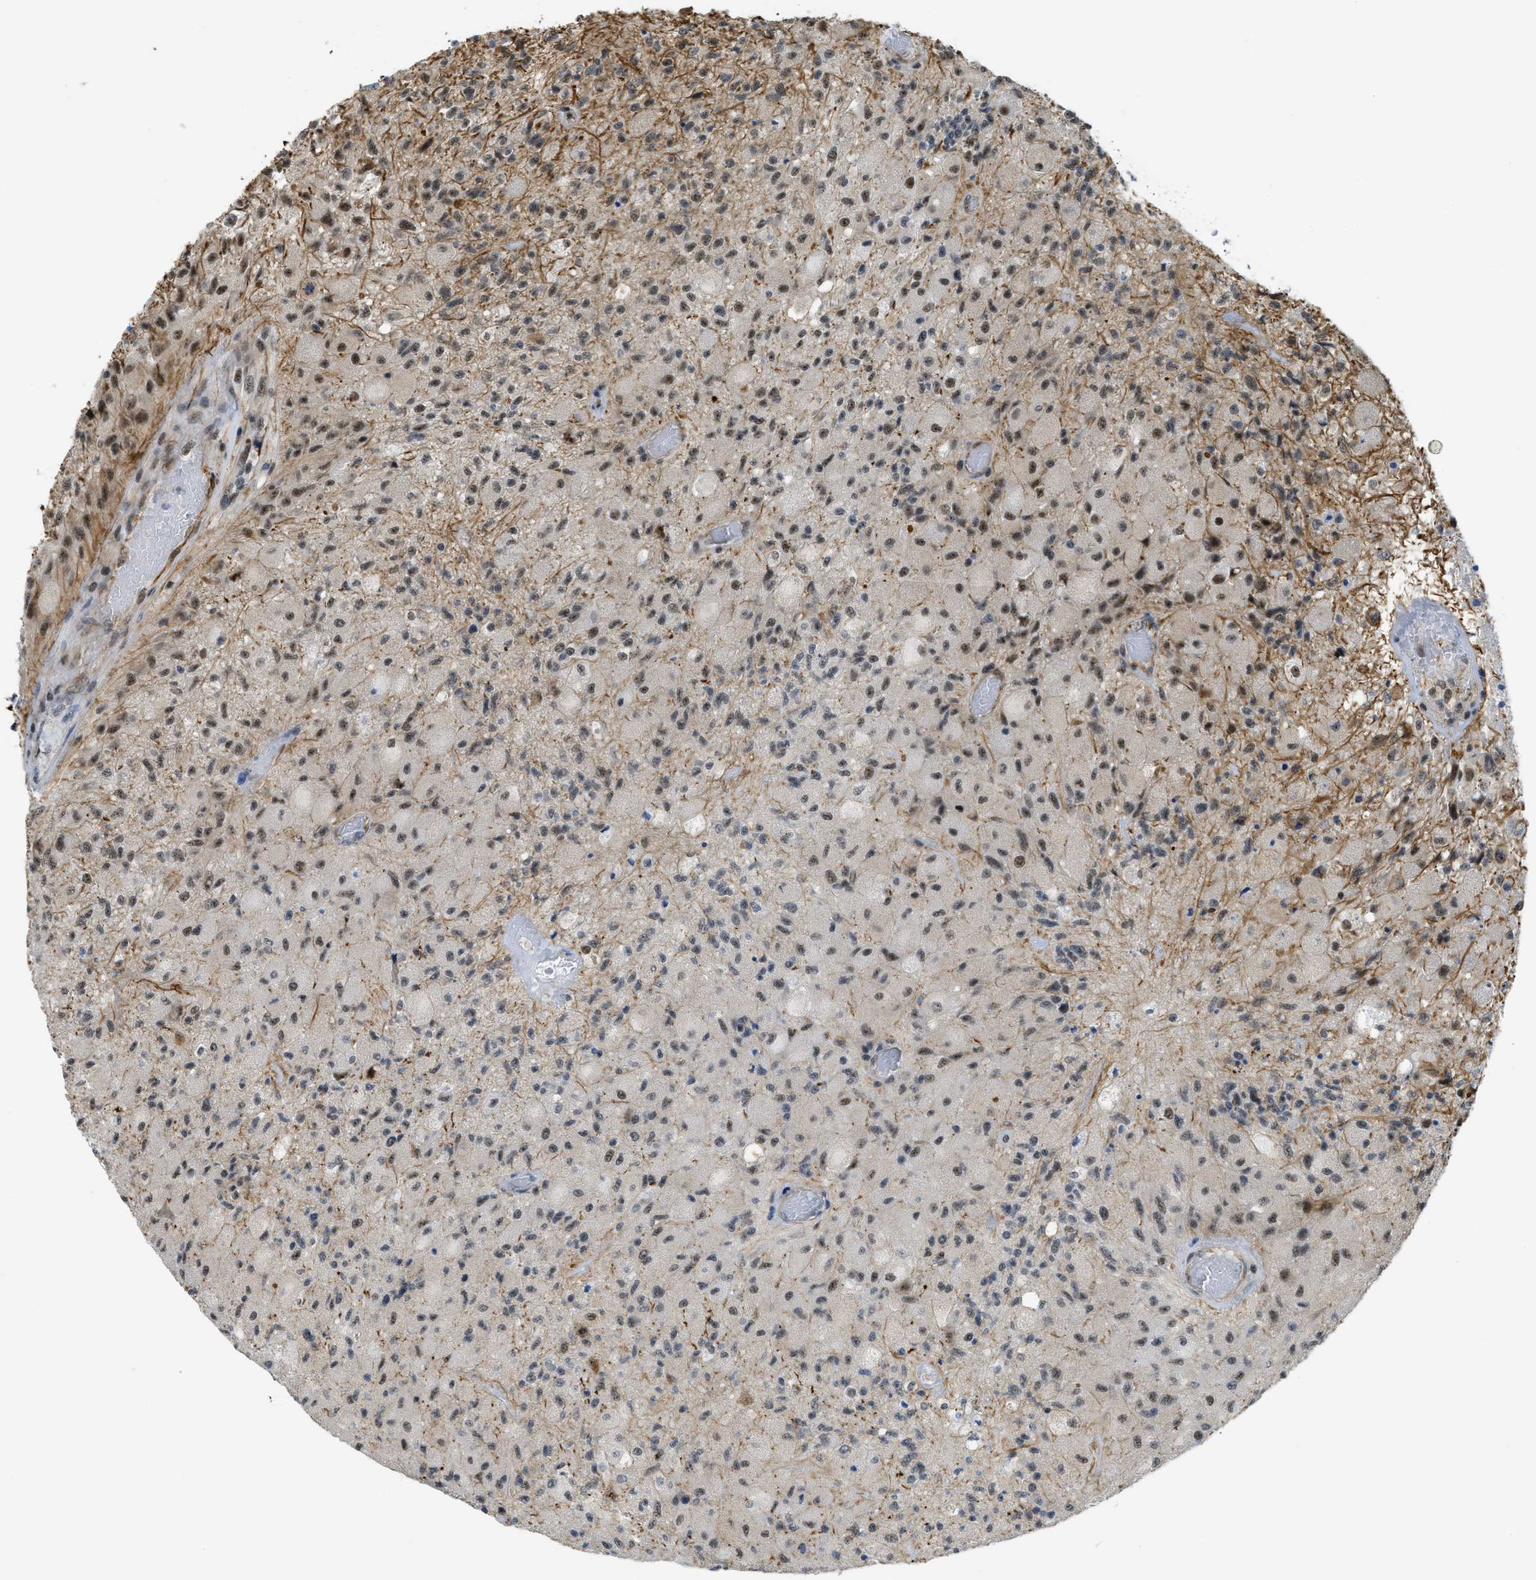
{"staining": {"intensity": "weak", "quantity": "25%-75%", "location": "nuclear"}, "tissue": "glioma", "cell_type": "Tumor cells", "image_type": "cancer", "snomed": [{"axis": "morphology", "description": "Normal tissue, NOS"}, {"axis": "morphology", "description": "Glioma, malignant, High grade"}, {"axis": "topography", "description": "Cerebral cortex"}], "caption": "A micrograph showing weak nuclear expression in about 25%-75% of tumor cells in glioma, as visualized by brown immunohistochemical staining.", "gene": "LRRC8B", "patient": {"sex": "male", "age": 77}}